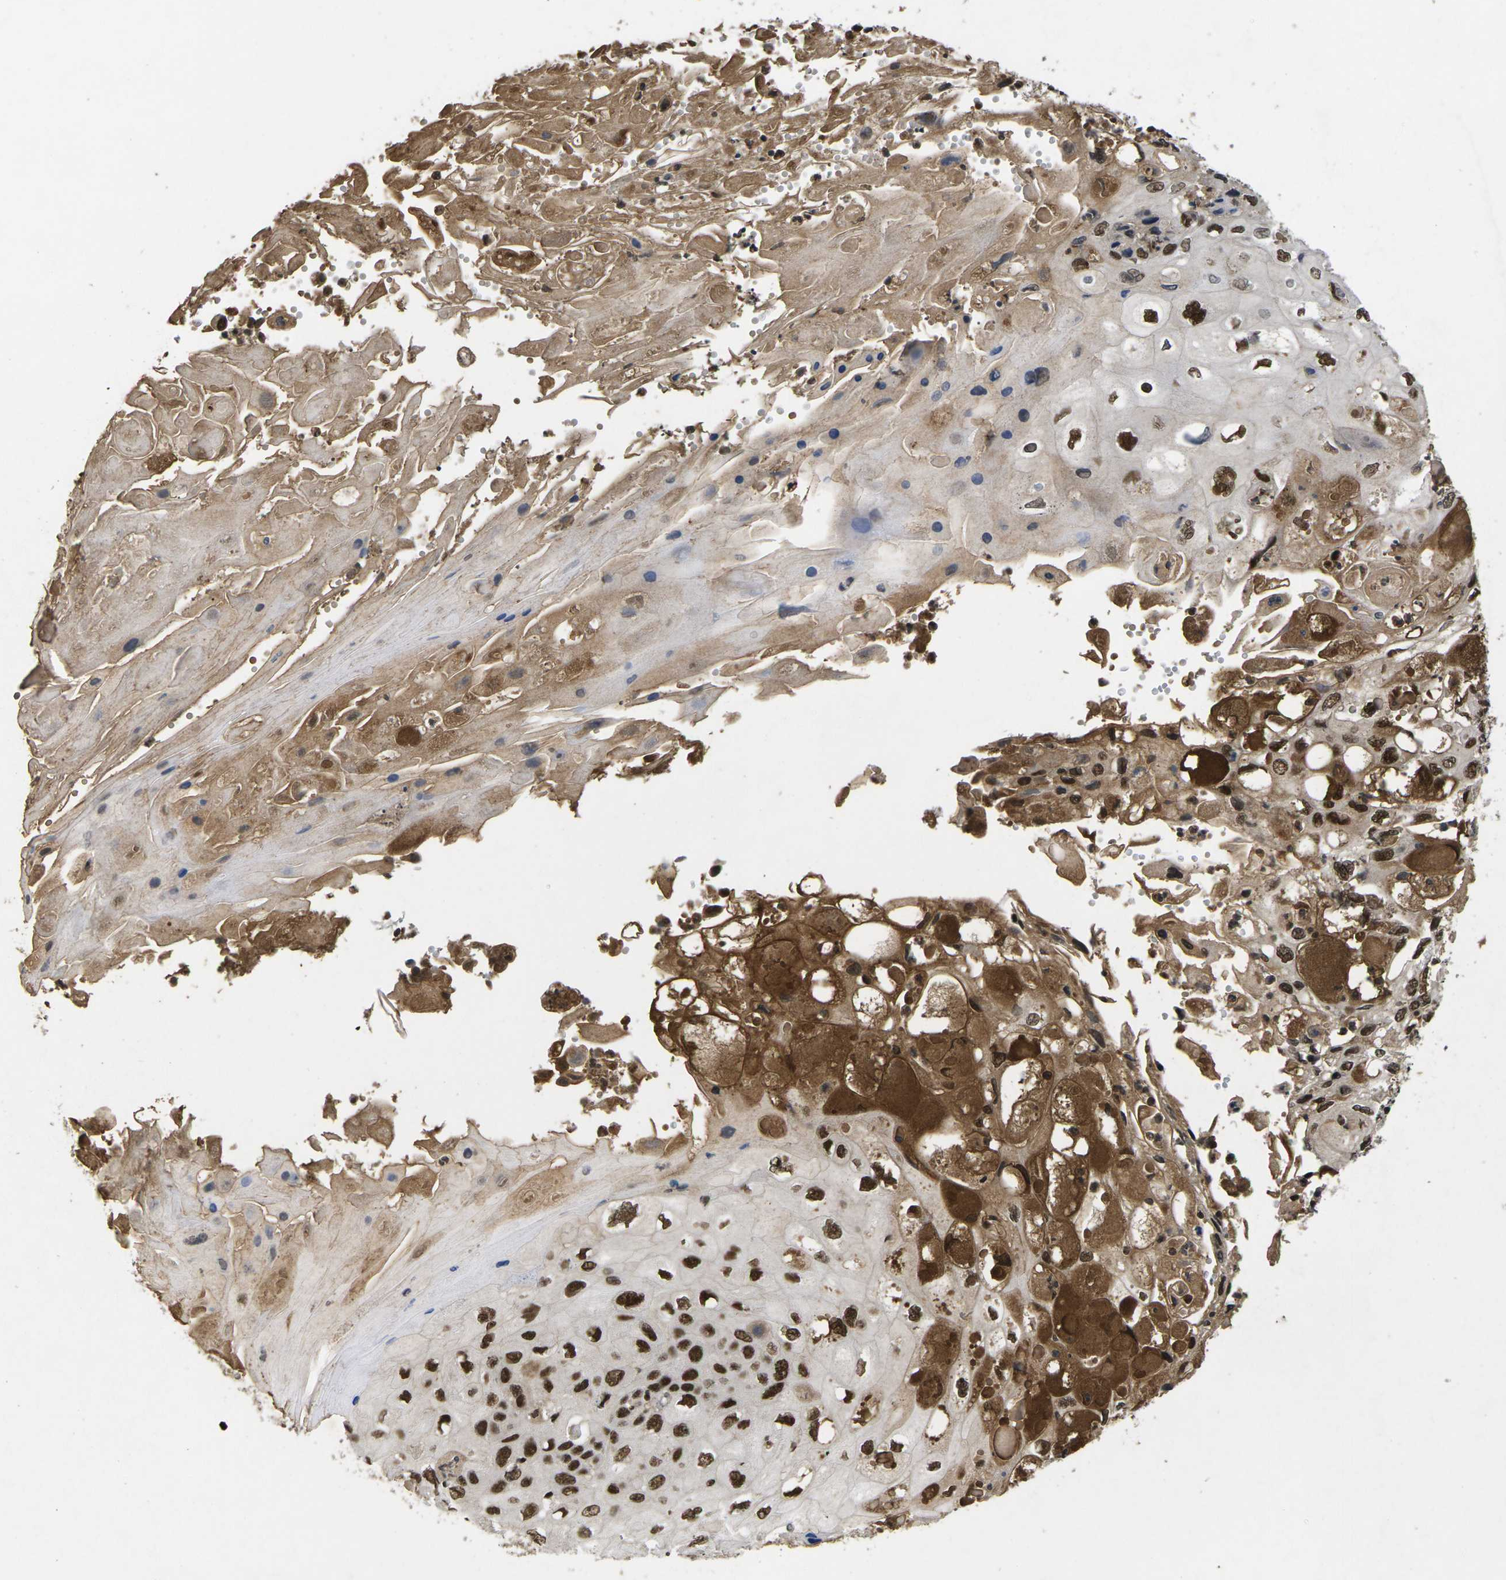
{"staining": {"intensity": "strong", "quantity": ">75%", "location": "nuclear"}, "tissue": "cervical cancer", "cell_type": "Tumor cells", "image_type": "cancer", "snomed": [{"axis": "morphology", "description": "Squamous cell carcinoma, NOS"}, {"axis": "topography", "description": "Cervix"}], "caption": "Brown immunohistochemical staining in human cervical cancer (squamous cell carcinoma) shows strong nuclear staining in about >75% of tumor cells. The protein of interest is stained brown, and the nuclei are stained in blue (DAB IHC with brightfield microscopy, high magnification).", "gene": "GTF2E1", "patient": {"sex": "female", "age": 70}}